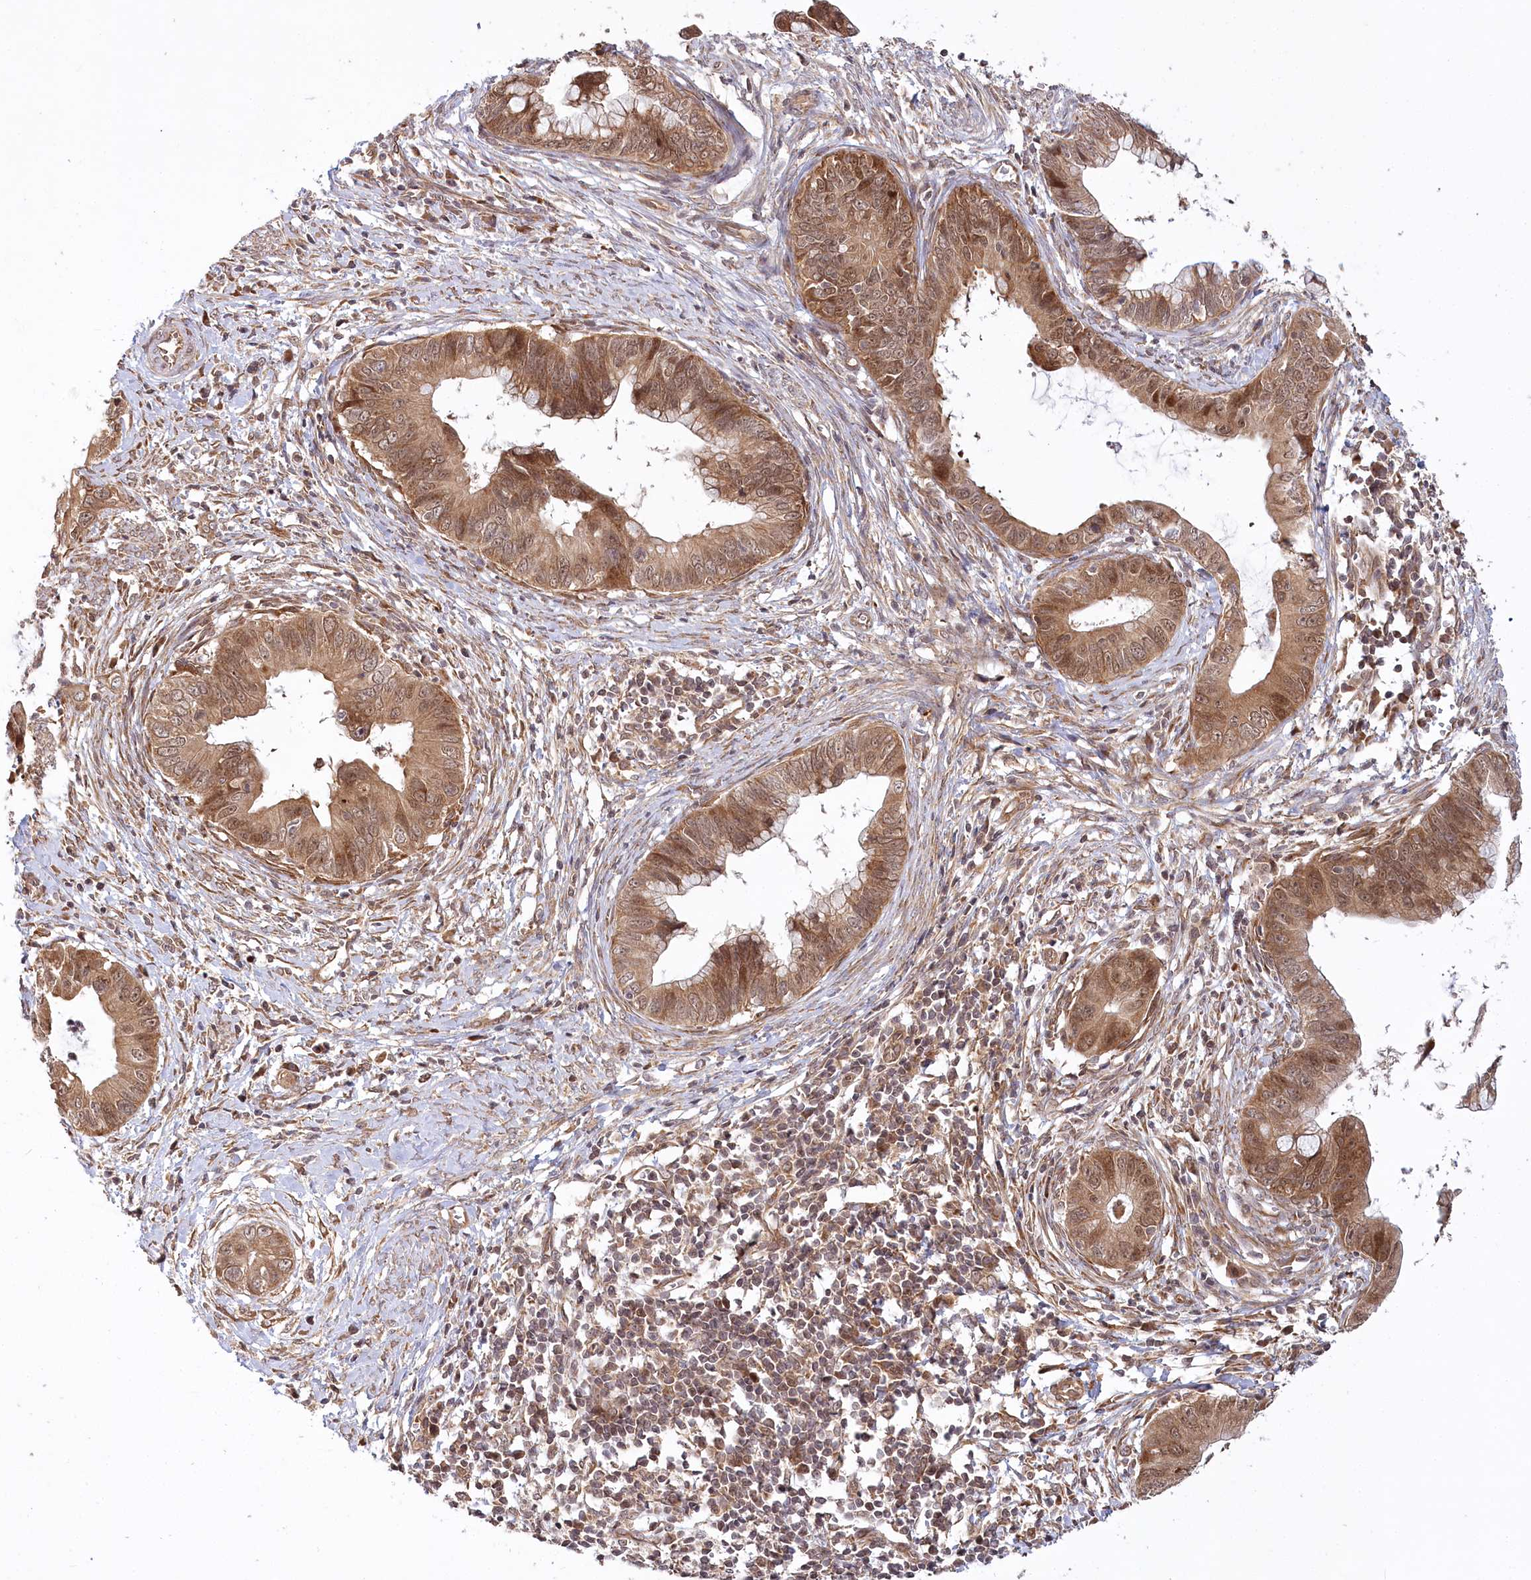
{"staining": {"intensity": "moderate", "quantity": ">75%", "location": "cytoplasmic/membranous,nuclear"}, "tissue": "cervical cancer", "cell_type": "Tumor cells", "image_type": "cancer", "snomed": [{"axis": "morphology", "description": "Adenocarcinoma, NOS"}, {"axis": "topography", "description": "Cervix"}], "caption": "DAB (3,3'-diaminobenzidine) immunohistochemical staining of human cervical cancer (adenocarcinoma) shows moderate cytoplasmic/membranous and nuclear protein staining in about >75% of tumor cells.", "gene": "CEP70", "patient": {"sex": "female", "age": 44}}